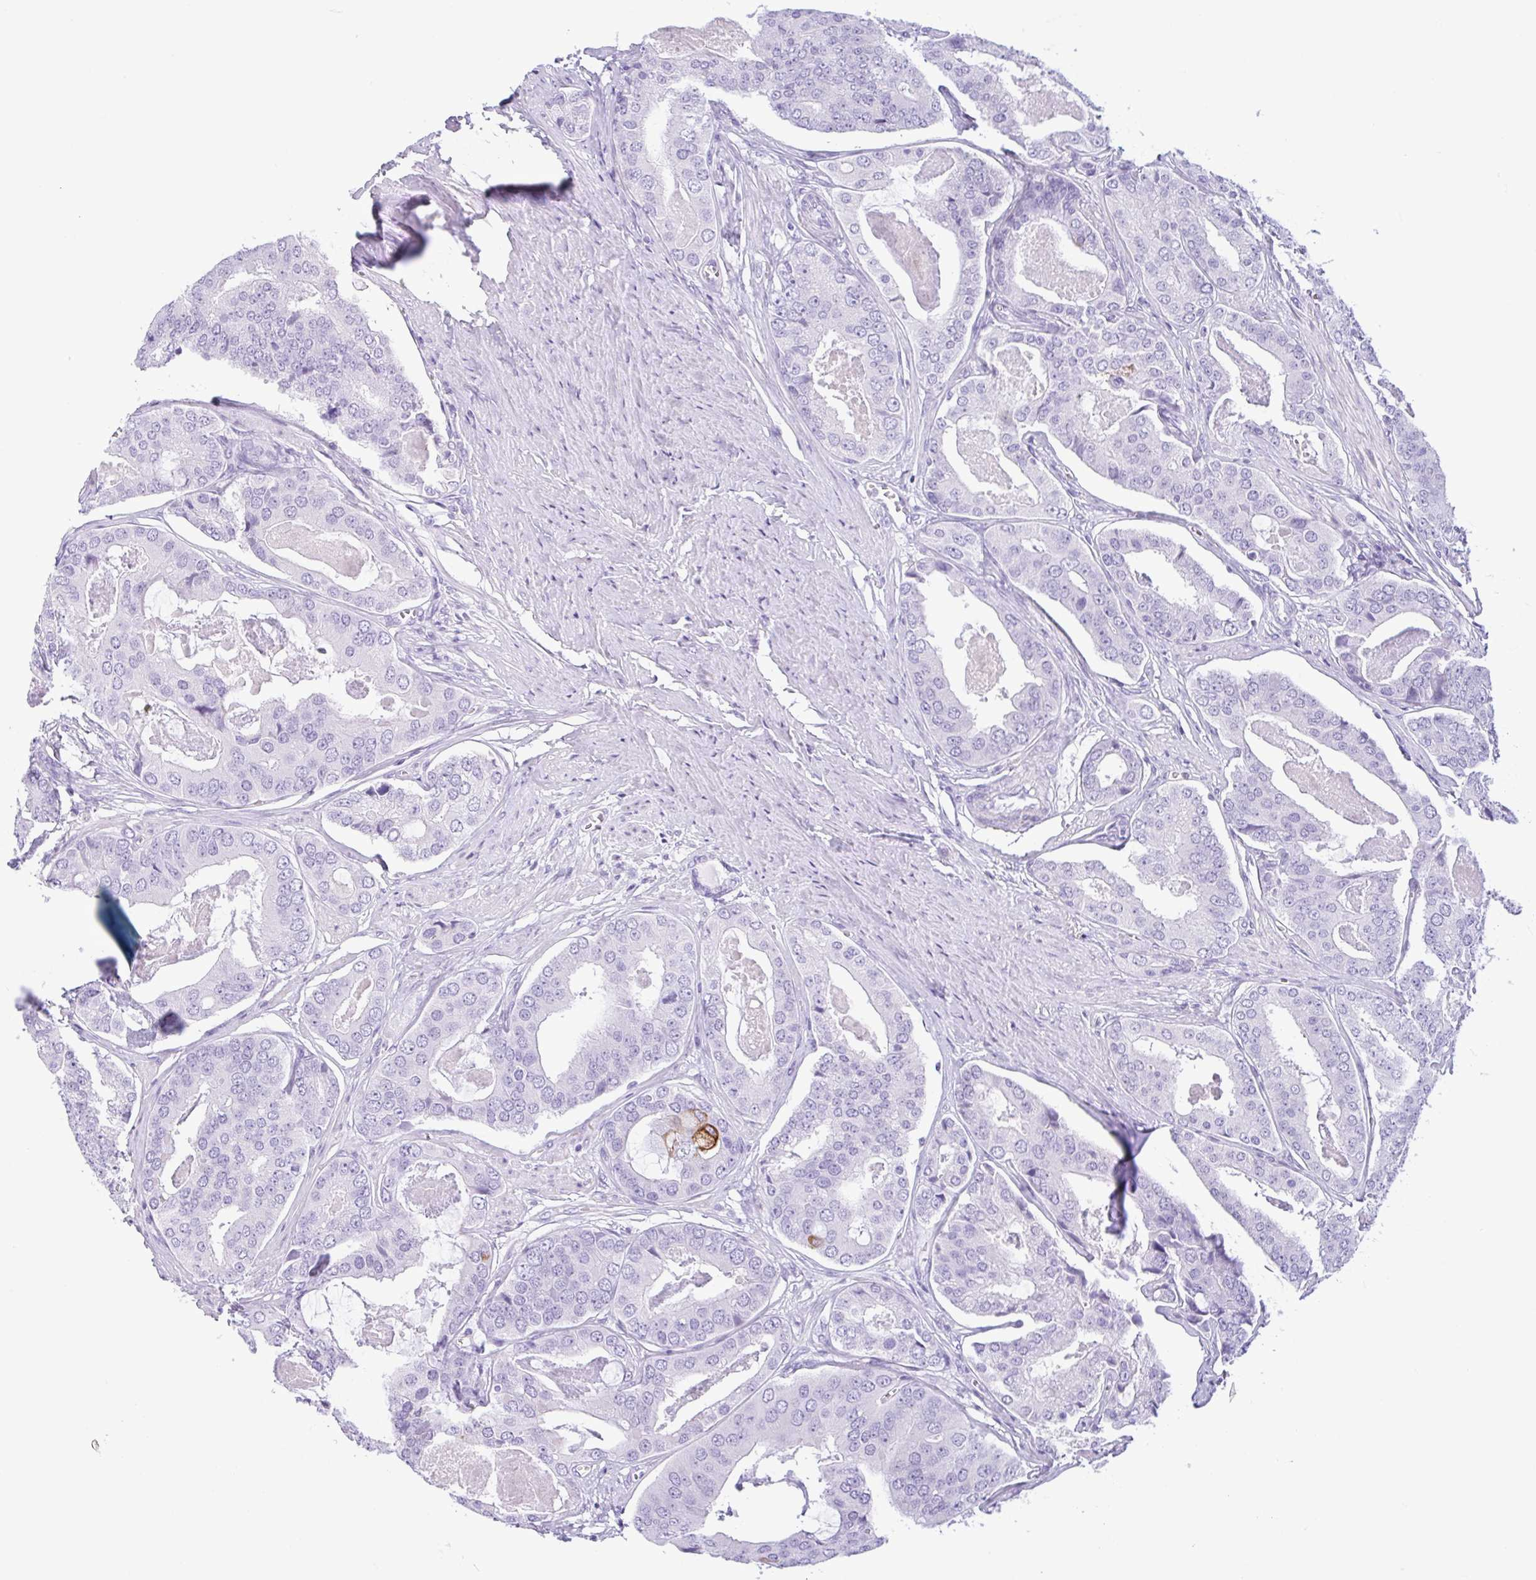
{"staining": {"intensity": "negative", "quantity": "none", "location": "none"}, "tissue": "prostate cancer", "cell_type": "Tumor cells", "image_type": "cancer", "snomed": [{"axis": "morphology", "description": "Adenocarcinoma, High grade"}, {"axis": "topography", "description": "Prostate"}], "caption": "Prostate high-grade adenocarcinoma was stained to show a protein in brown. There is no significant positivity in tumor cells. Brightfield microscopy of immunohistochemistry (IHC) stained with DAB (3,3'-diaminobenzidine) (brown) and hematoxylin (blue), captured at high magnification.", "gene": "CTSE", "patient": {"sex": "male", "age": 71}}